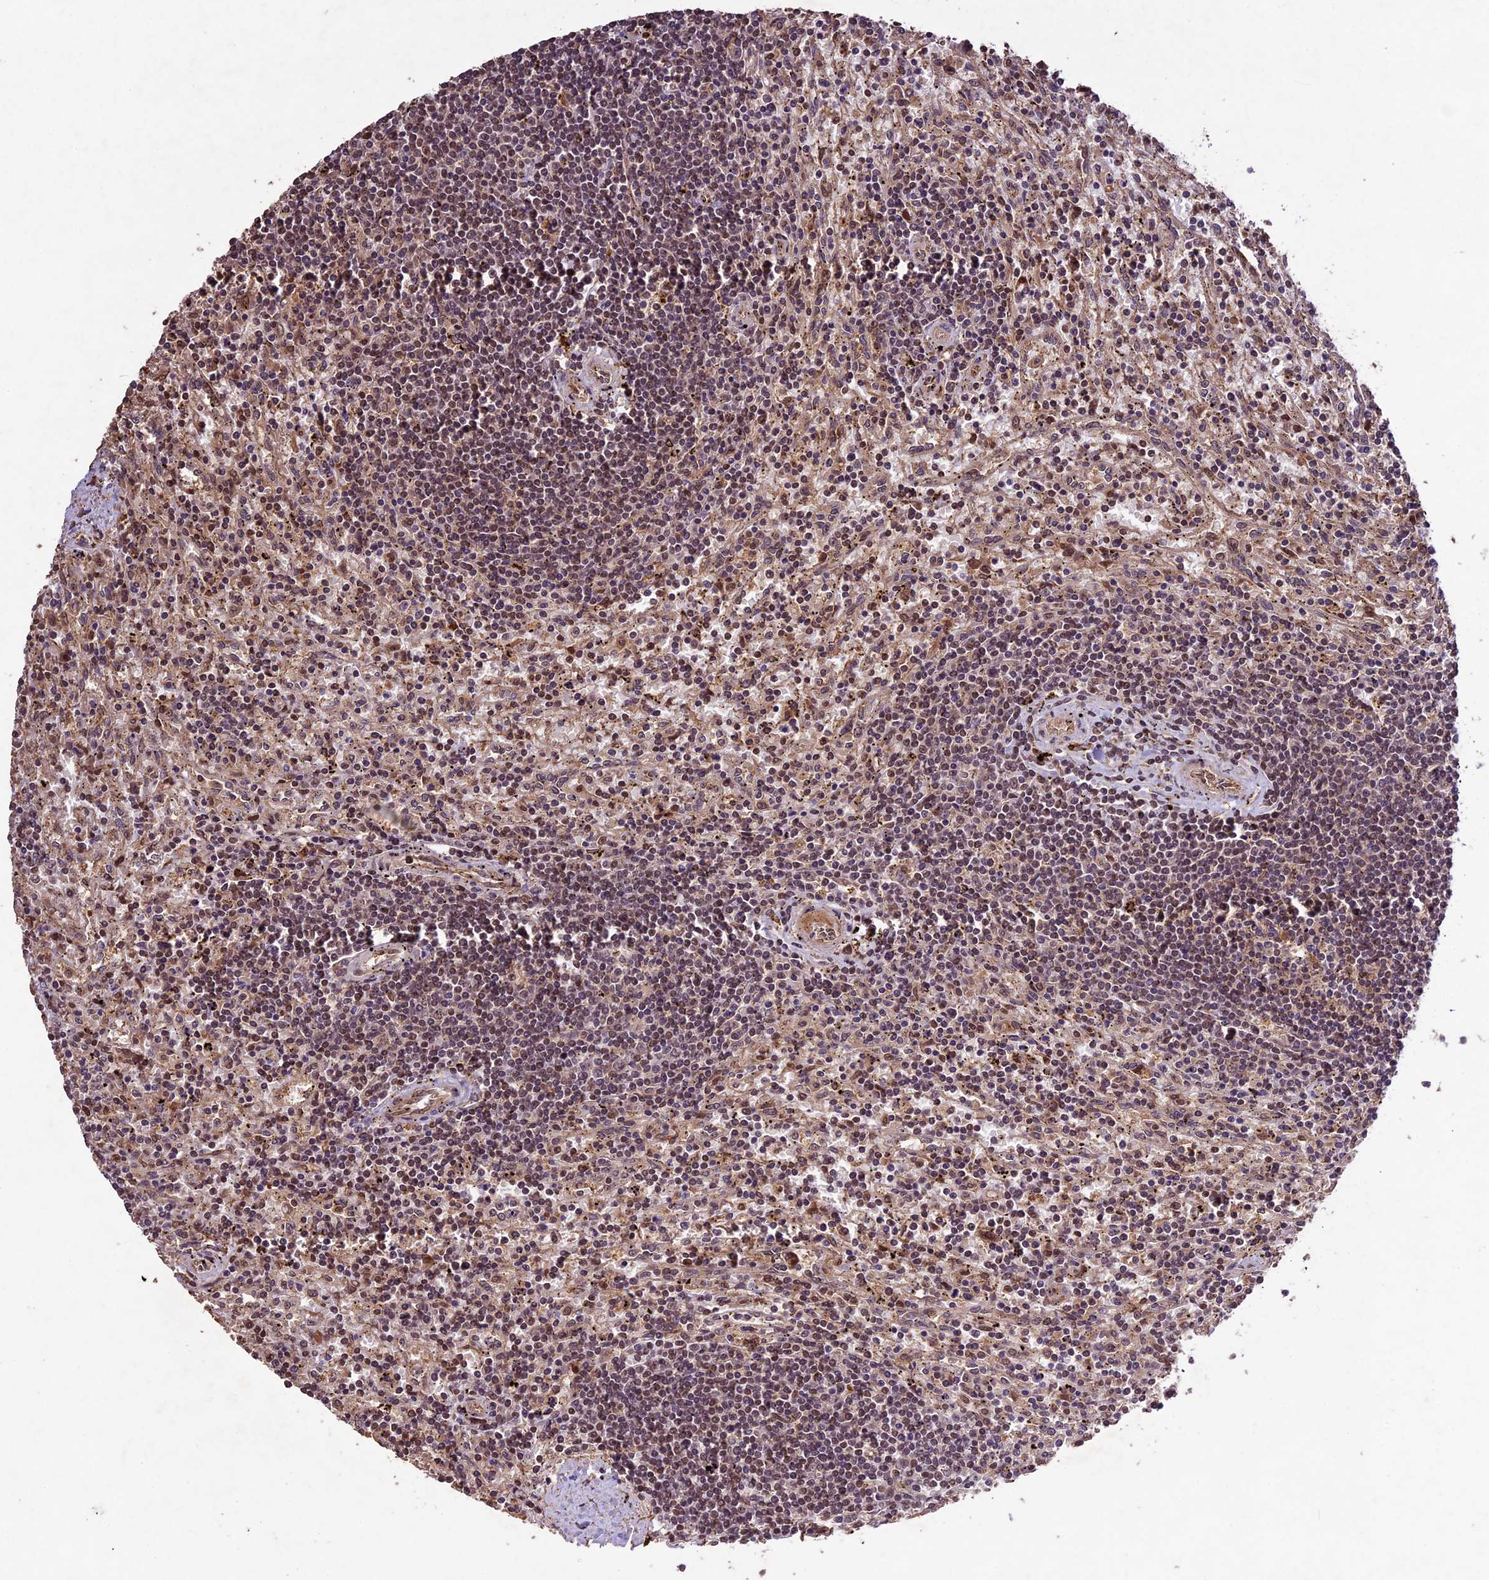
{"staining": {"intensity": "moderate", "quantity": "<25%", "location": "nuclear"}, "tissue": "lymphoma", "cell_type": "Tumor cells", "image_type": "cancer", "snomed": [{"axis": "morphology", "description": "Malignant lymphoma, non-Hodgkin's type, Low grade"}, {"axis": "topography", "description": "Spleen"}], "caption": "Brown immunohistochemical staining in low-grade malignant lymphoma, non-Hodgkin's type exhibits moderate nuclear positivity in approximately <25% of tumor cells. (DAB (3,3'-diaminobenzidine) IHC, brown staining for protein, blue staining for nuclei).", "gene": "CDKN2AIP", "patient": {"sex": "male", "age": 76}}